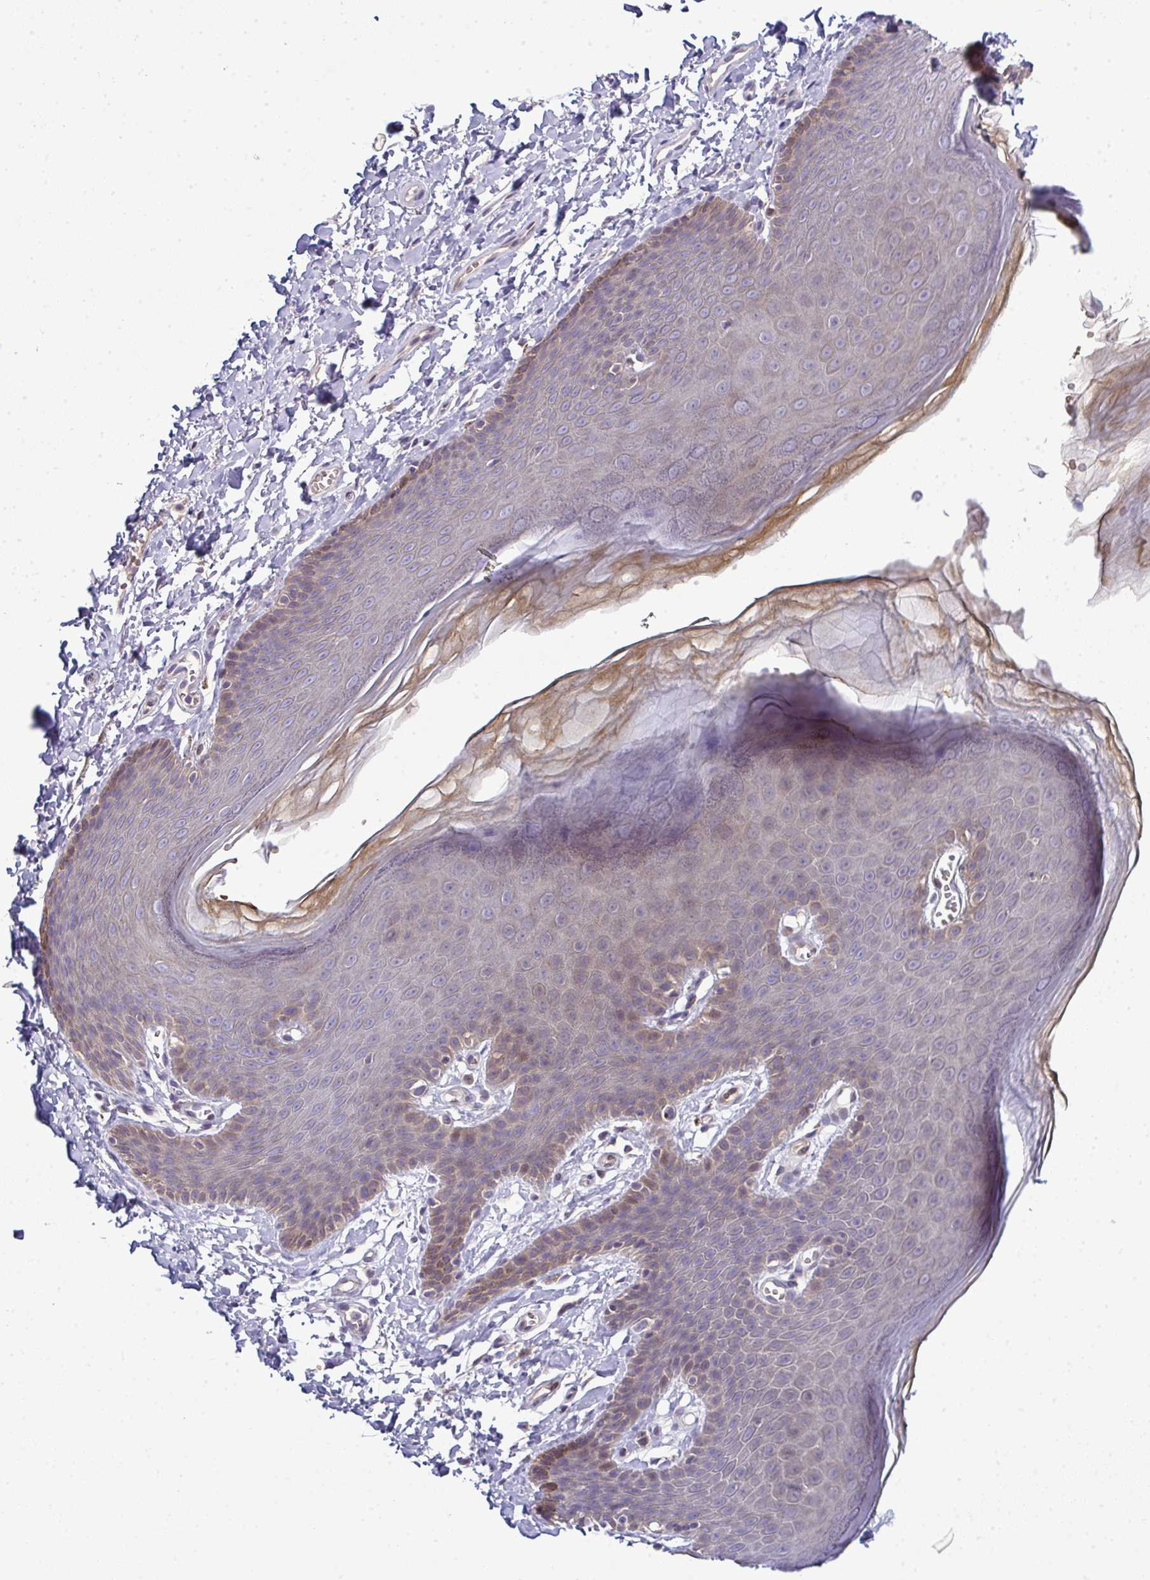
{"staining": {"intensity": "weak", "quantity": "<25%", "location": "cytoplasmic/membranous"}, "tissue": "skin", "cell_type": "Epidermal cells", "image_type": "normal", "snomed": [{"axis": "morphology", "description": "Normal tissue, NOS"}, {"axis": "topography", "description": "Anal"}], "caption": "DAB immunohistochemical staining of normal skin reveals no significant positivity in epidermal cells. (Brightfield microscopy of DAB IHC at high magnification).", "gene": "ODF1", "patient": {"sex": "male", "age": 53}}